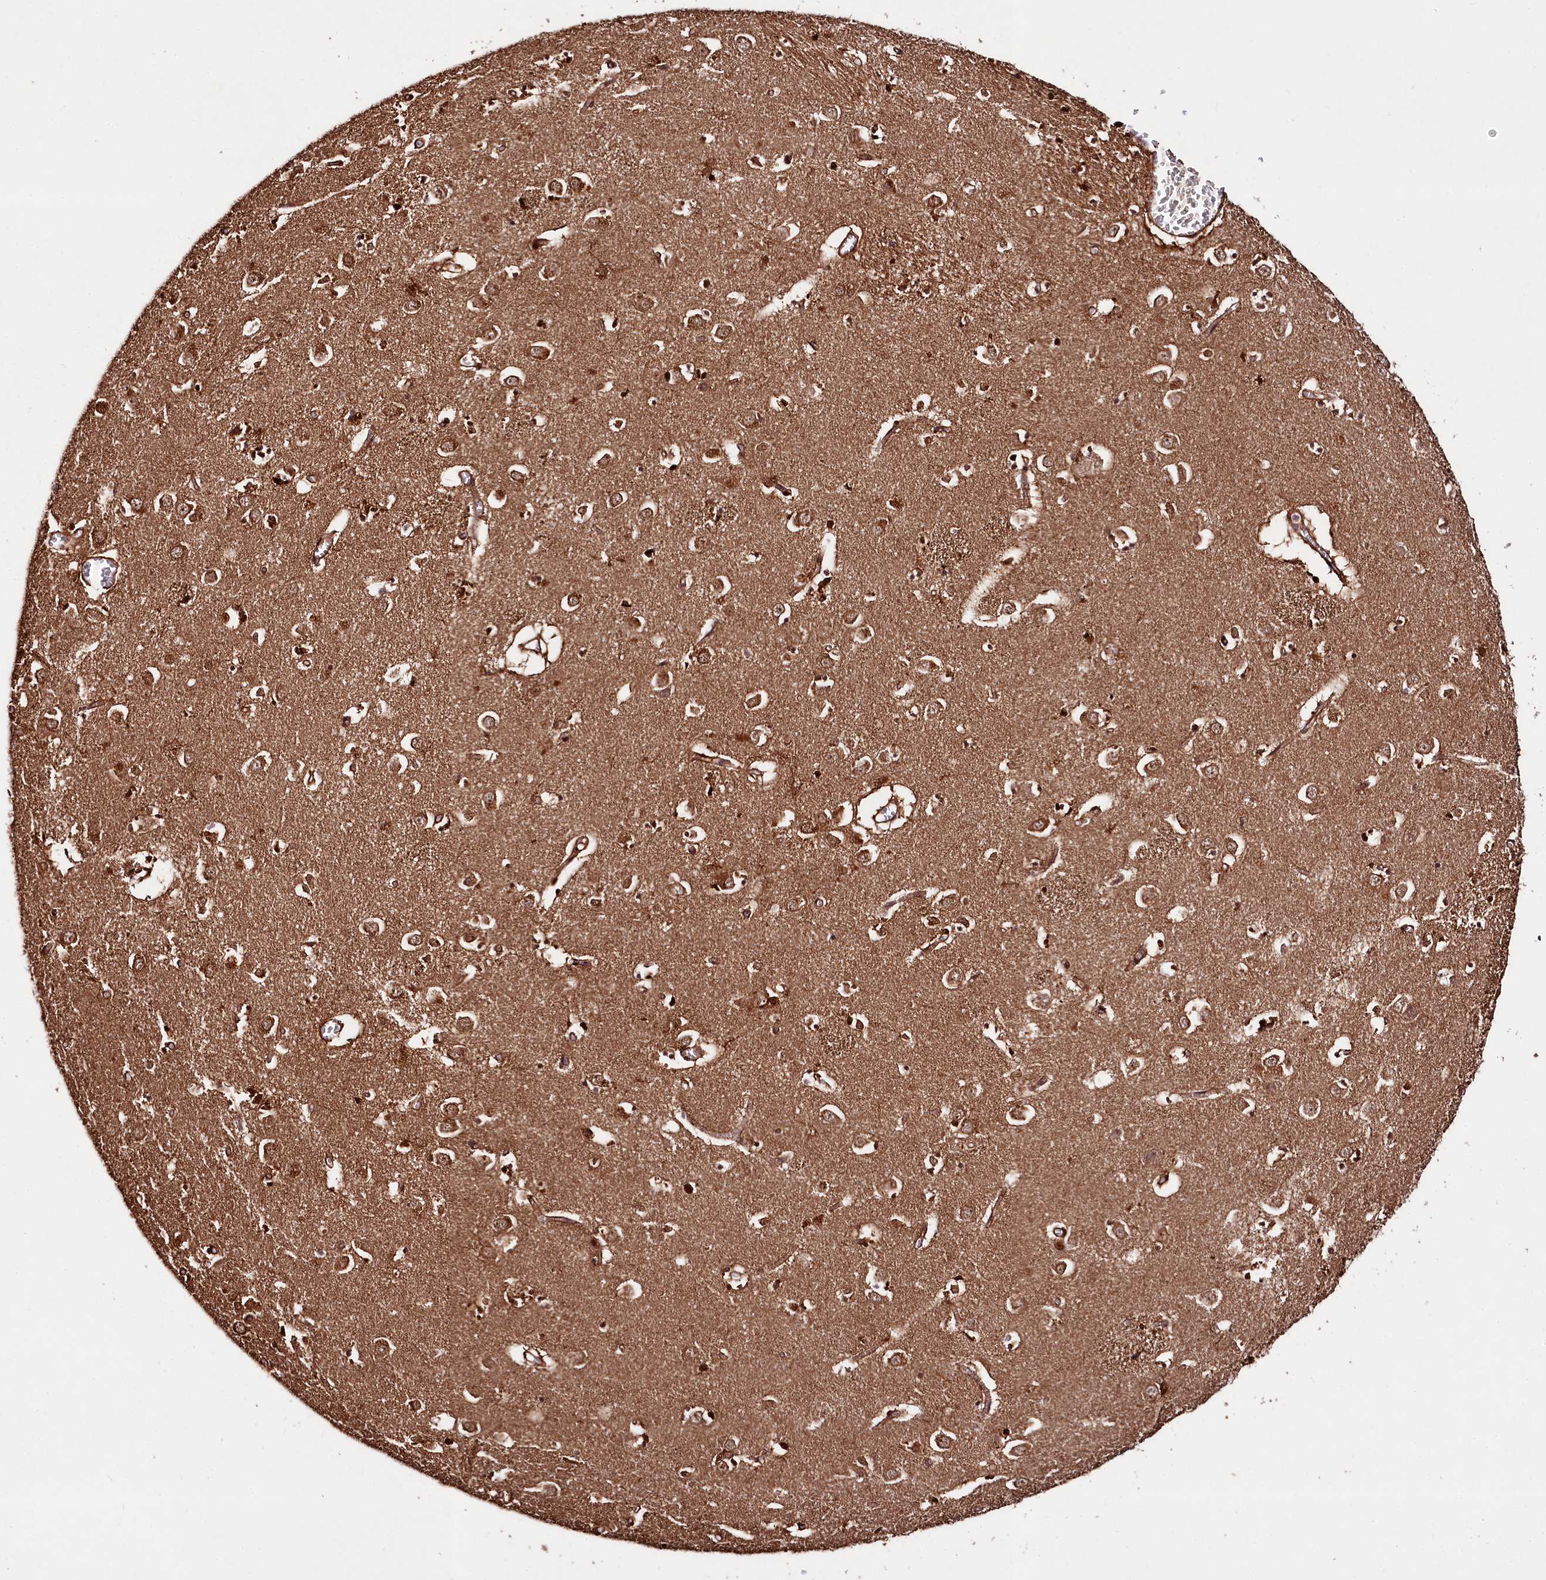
{"staining": {"intensity": "strong", "quantity": "25%-75%", "location": "cytoplasmic/membranous,nuclear"}, "tissue": "caudate", "cell_type": "Glial cells", "image_type": "normal", "snomed": [{"axis": "morphology", "description": "Normal tissue, NOS"}, {"axis": "topography", "description": "Lateral ventricle wall"}], "caption": "Immunohistochemistry staining of unremarkable caudate, which reveals high levels of strong cytoplasmic/membranous,nuclear staining in approximately 25%-75% of glial cells indicating strong cytoplasmic/membranous,nuclear protein staining. The staining was performed using DAB (3,3'-diaminobenzidine) (brown) for protein detection and nuclei were counterstained in hematoxylin (blue).", "gene": "NEDD1", "patient": {"sex": "male", "age": 70}}